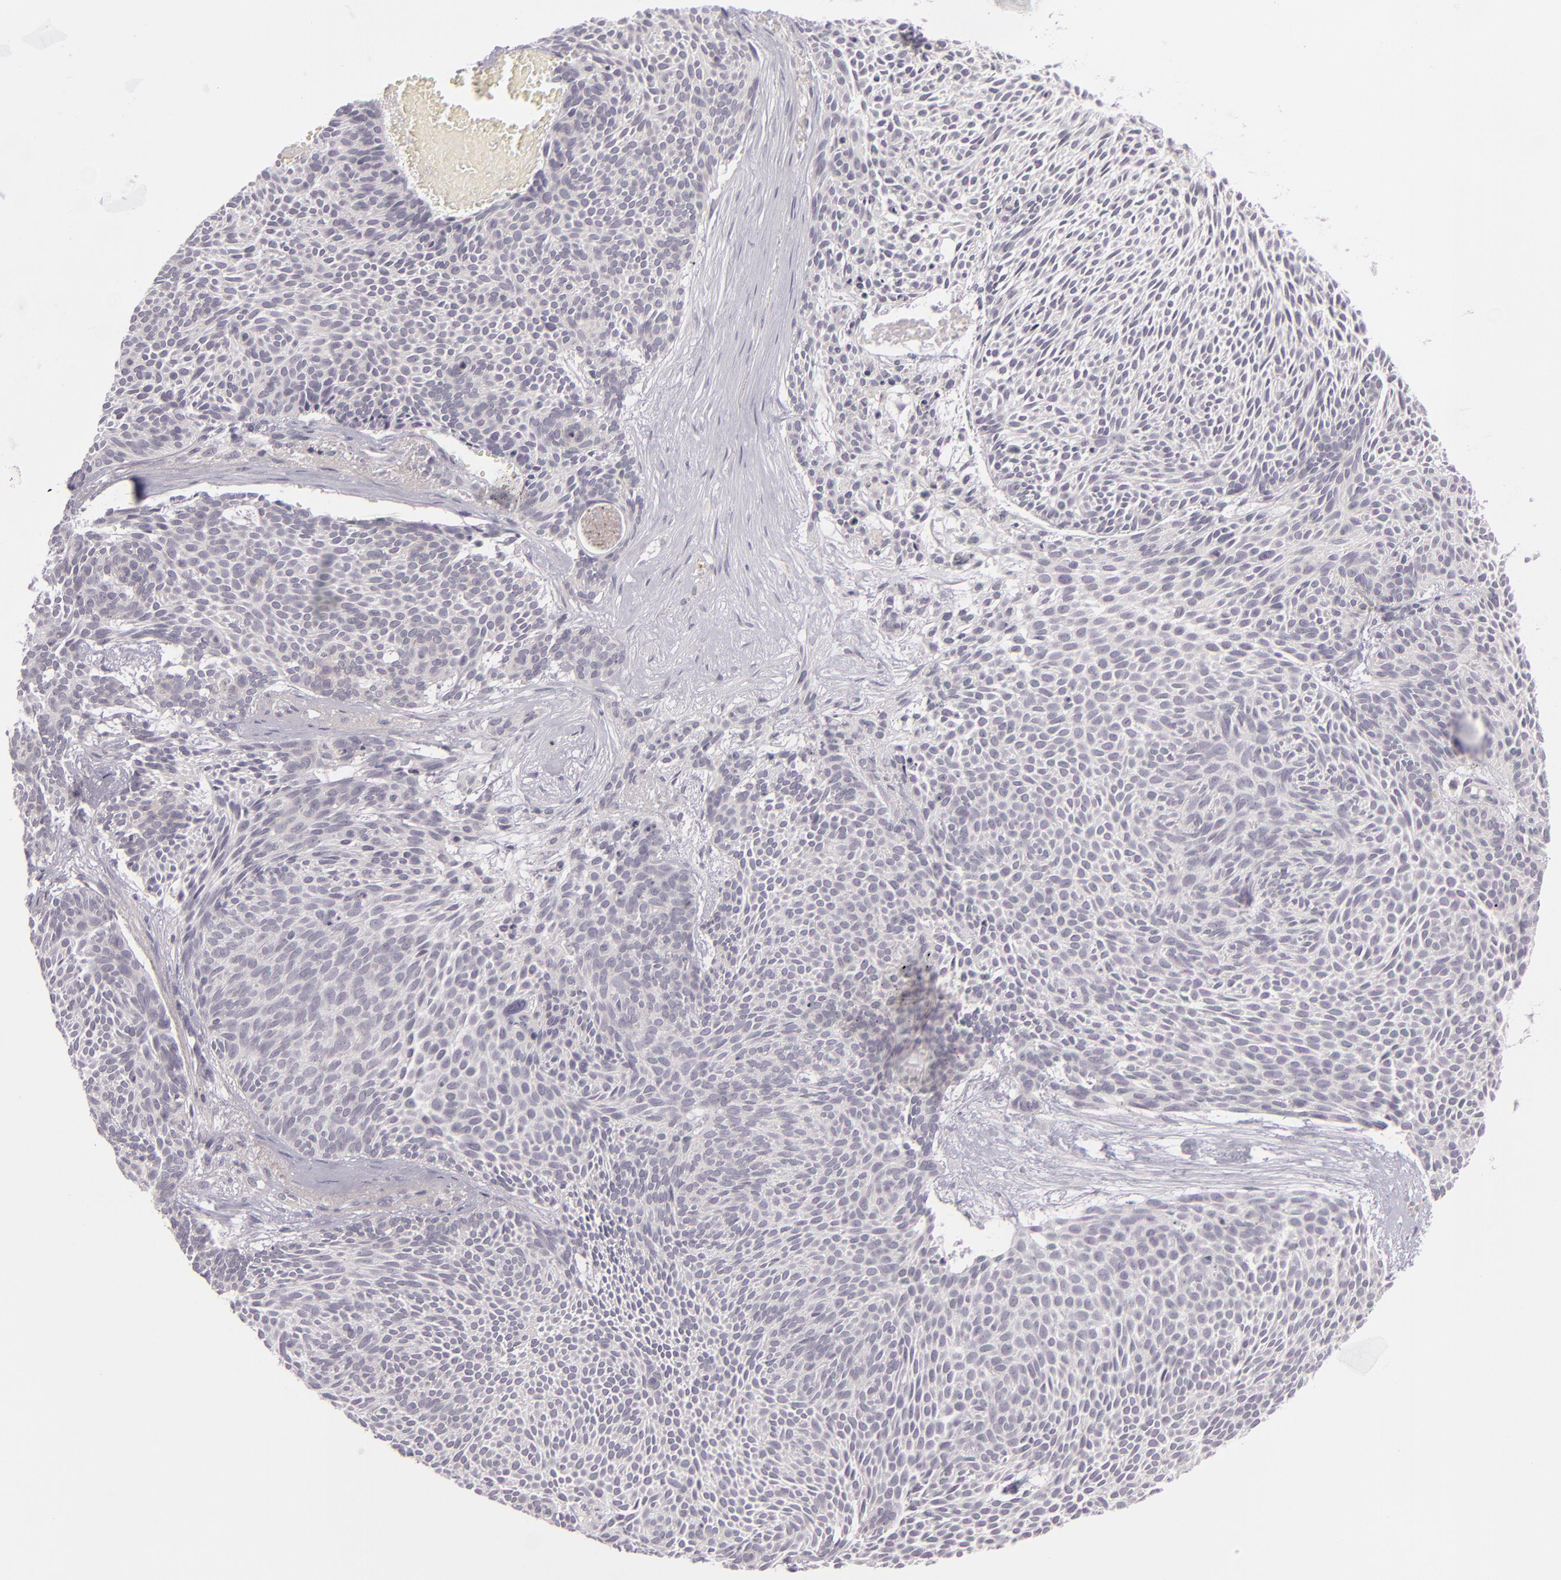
{"staining": {"intensity": "negative", "quantity": "none", "location": "none"}, "tissue": "skin cancer", "cell_type": "Tumor cells", "image_type": "cancer", "snomed": [{"axis": "morphology", "description": "Basal cell carcinoma"}, {"axis": "topography", "description": "Skin"}], "caption": "Immunohistochemical staining of skin cancer shows no significant staining in tumor cells. Nuclei are stained in blue.", "gene": "DAG1", "patient": {"sex": "male", "age": 84}}